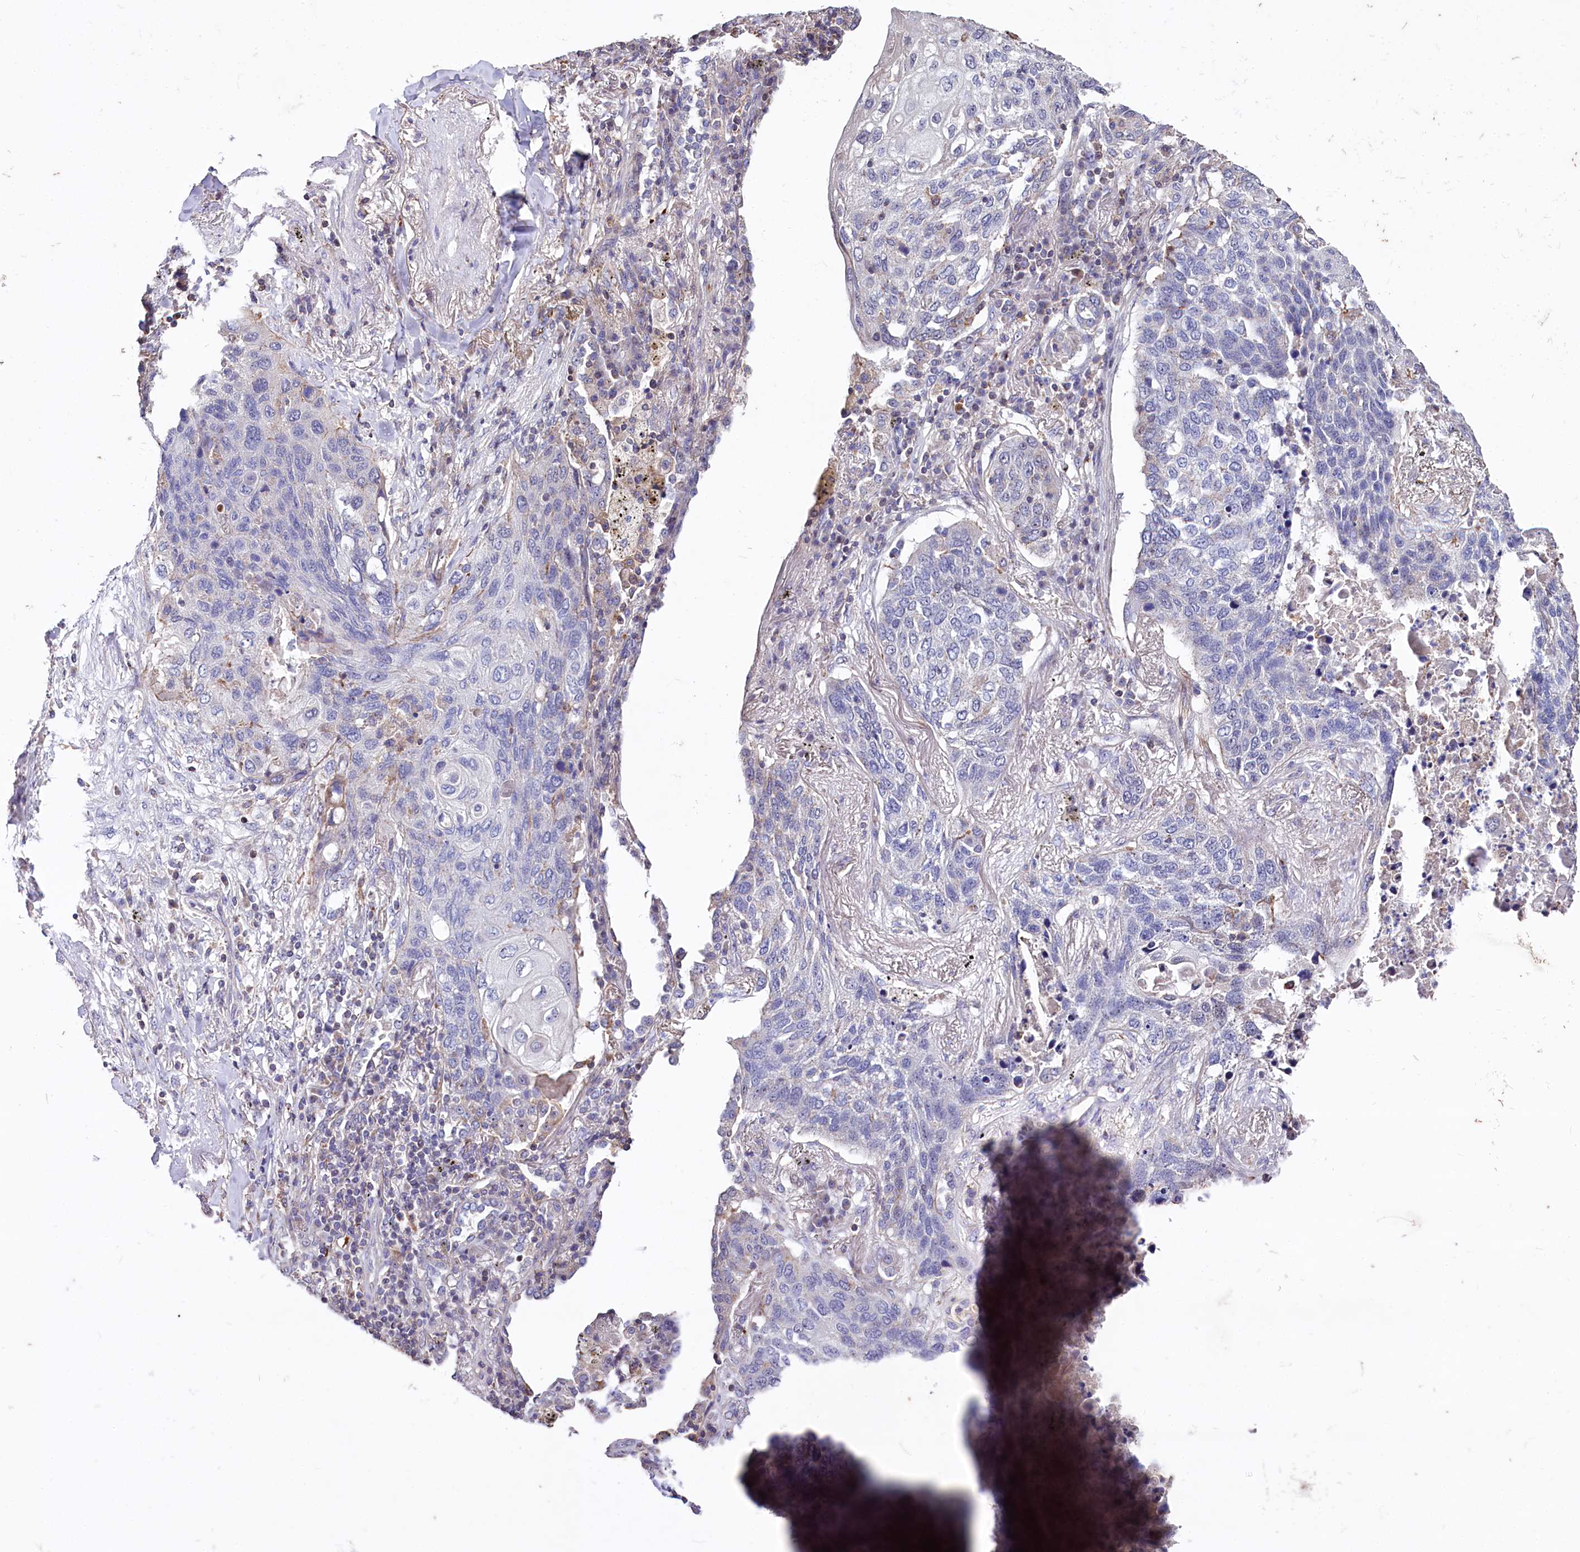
{"staining": {"intensity": "negative", "quantity": "none", "location": "none"}, "tissue": "lung cancer", "cell_type": "Tumor cells", "image_type": "cancer", "snomed": [{"axis": "morphology", "description": "Squamous cell carcinoma, NOS"}, {"axis": "topography", "description": "Lung"}], "caption": "There is no significant positivity in tumor cells of squamous cell carcinoma (lung).", "gene": "RPUSD3", "patient": {"sex": "female", "age": 63}}